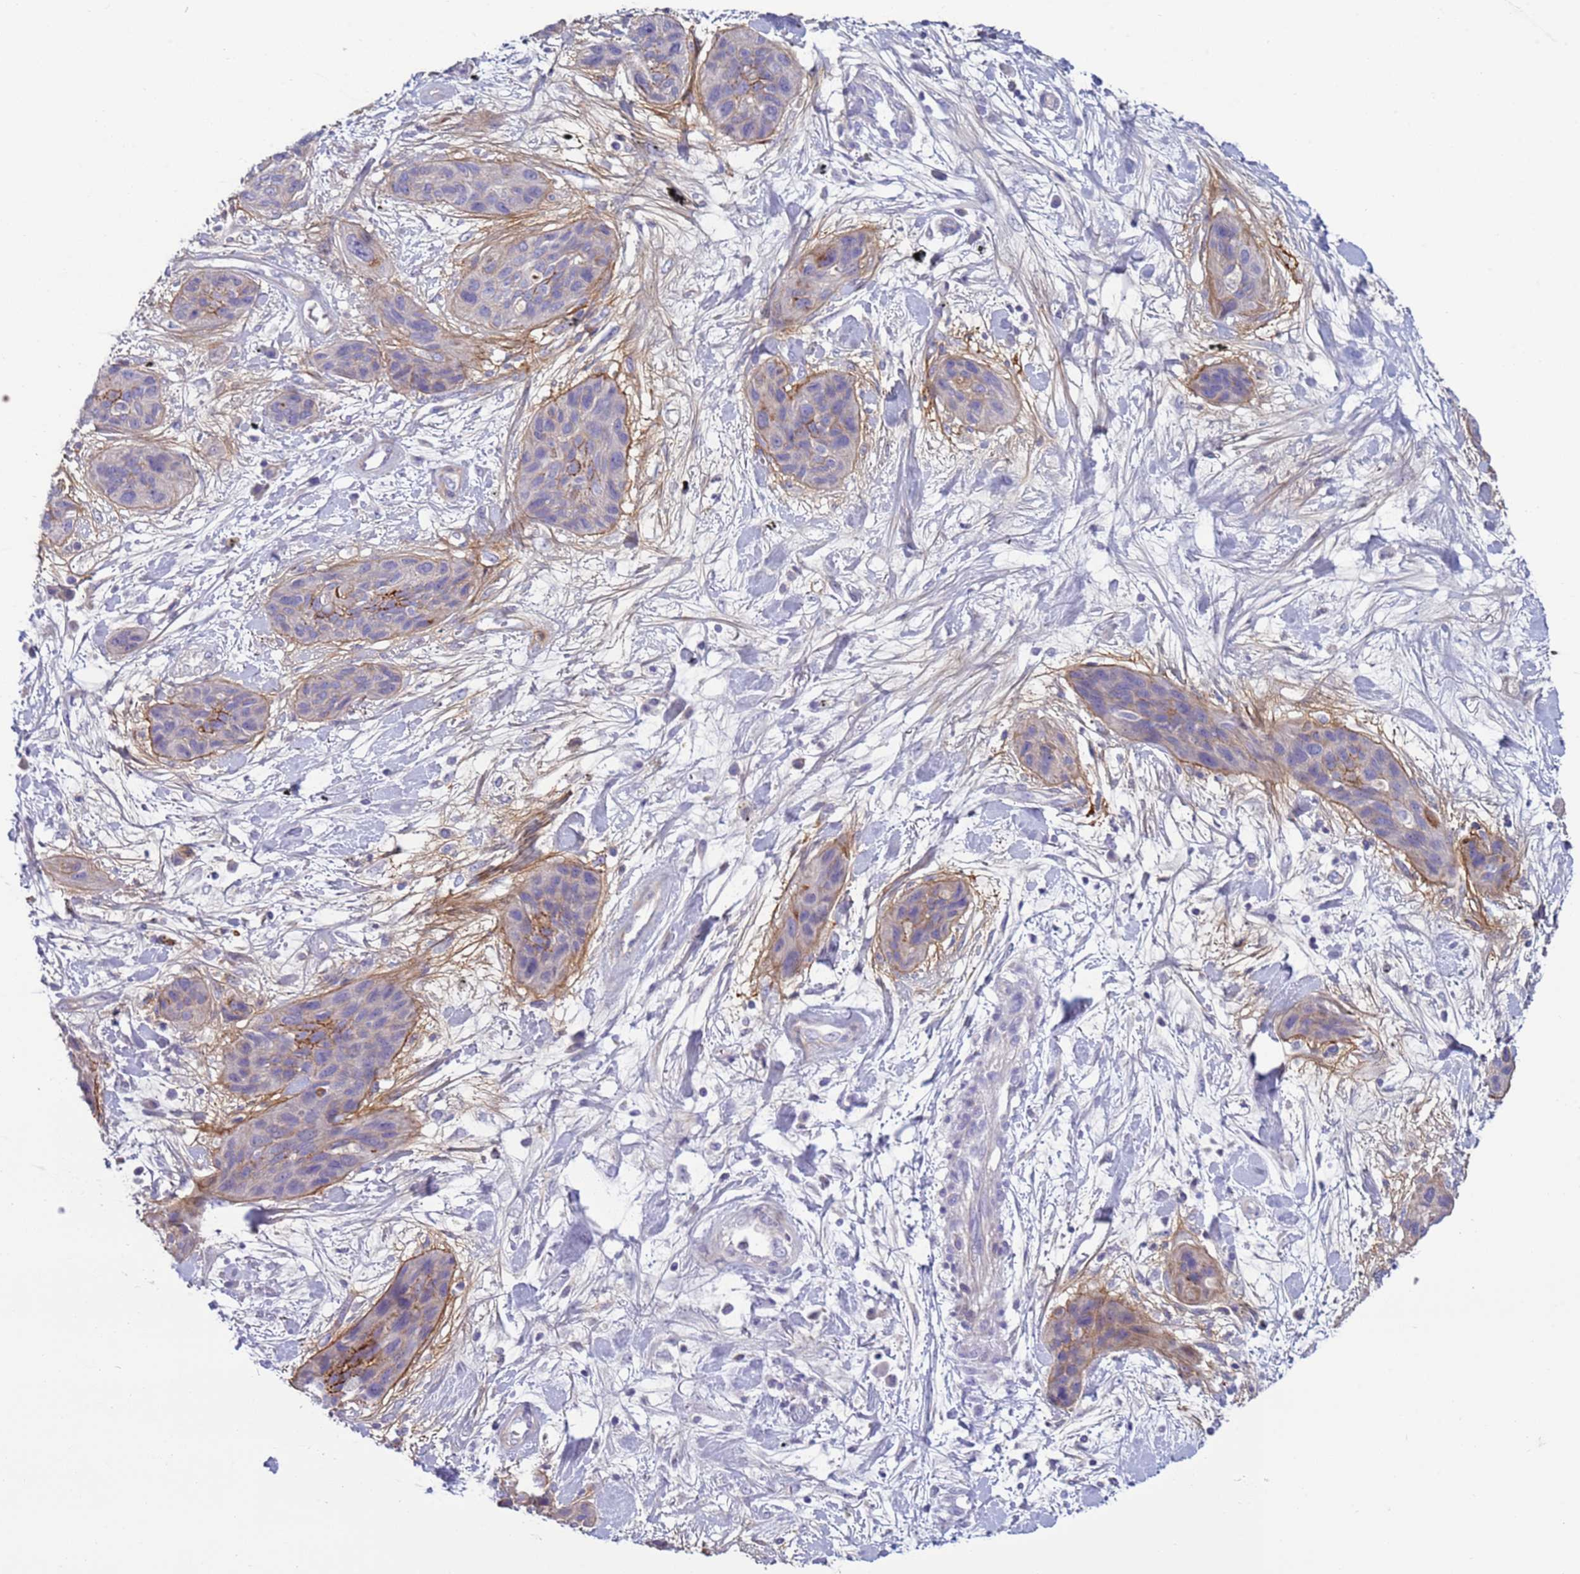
{"staining": {"intensity": "negative", "quantity": "none", "location": "none"}, "tissue": "lung cancer", "cell_type": "Tumor cells", "image_type": "cancer", "snomed": [{"axis": "morphology", "description": "Squamous cell carcinoma, NOS"}, {"axis": "topography", "description": "Lung"}], "caption": "Tumor cells are negative for protein expression in human squamous cell carcinoma (lung).", "gene": "TRIM51", "patient": {"sex": "female", "age": 70}}